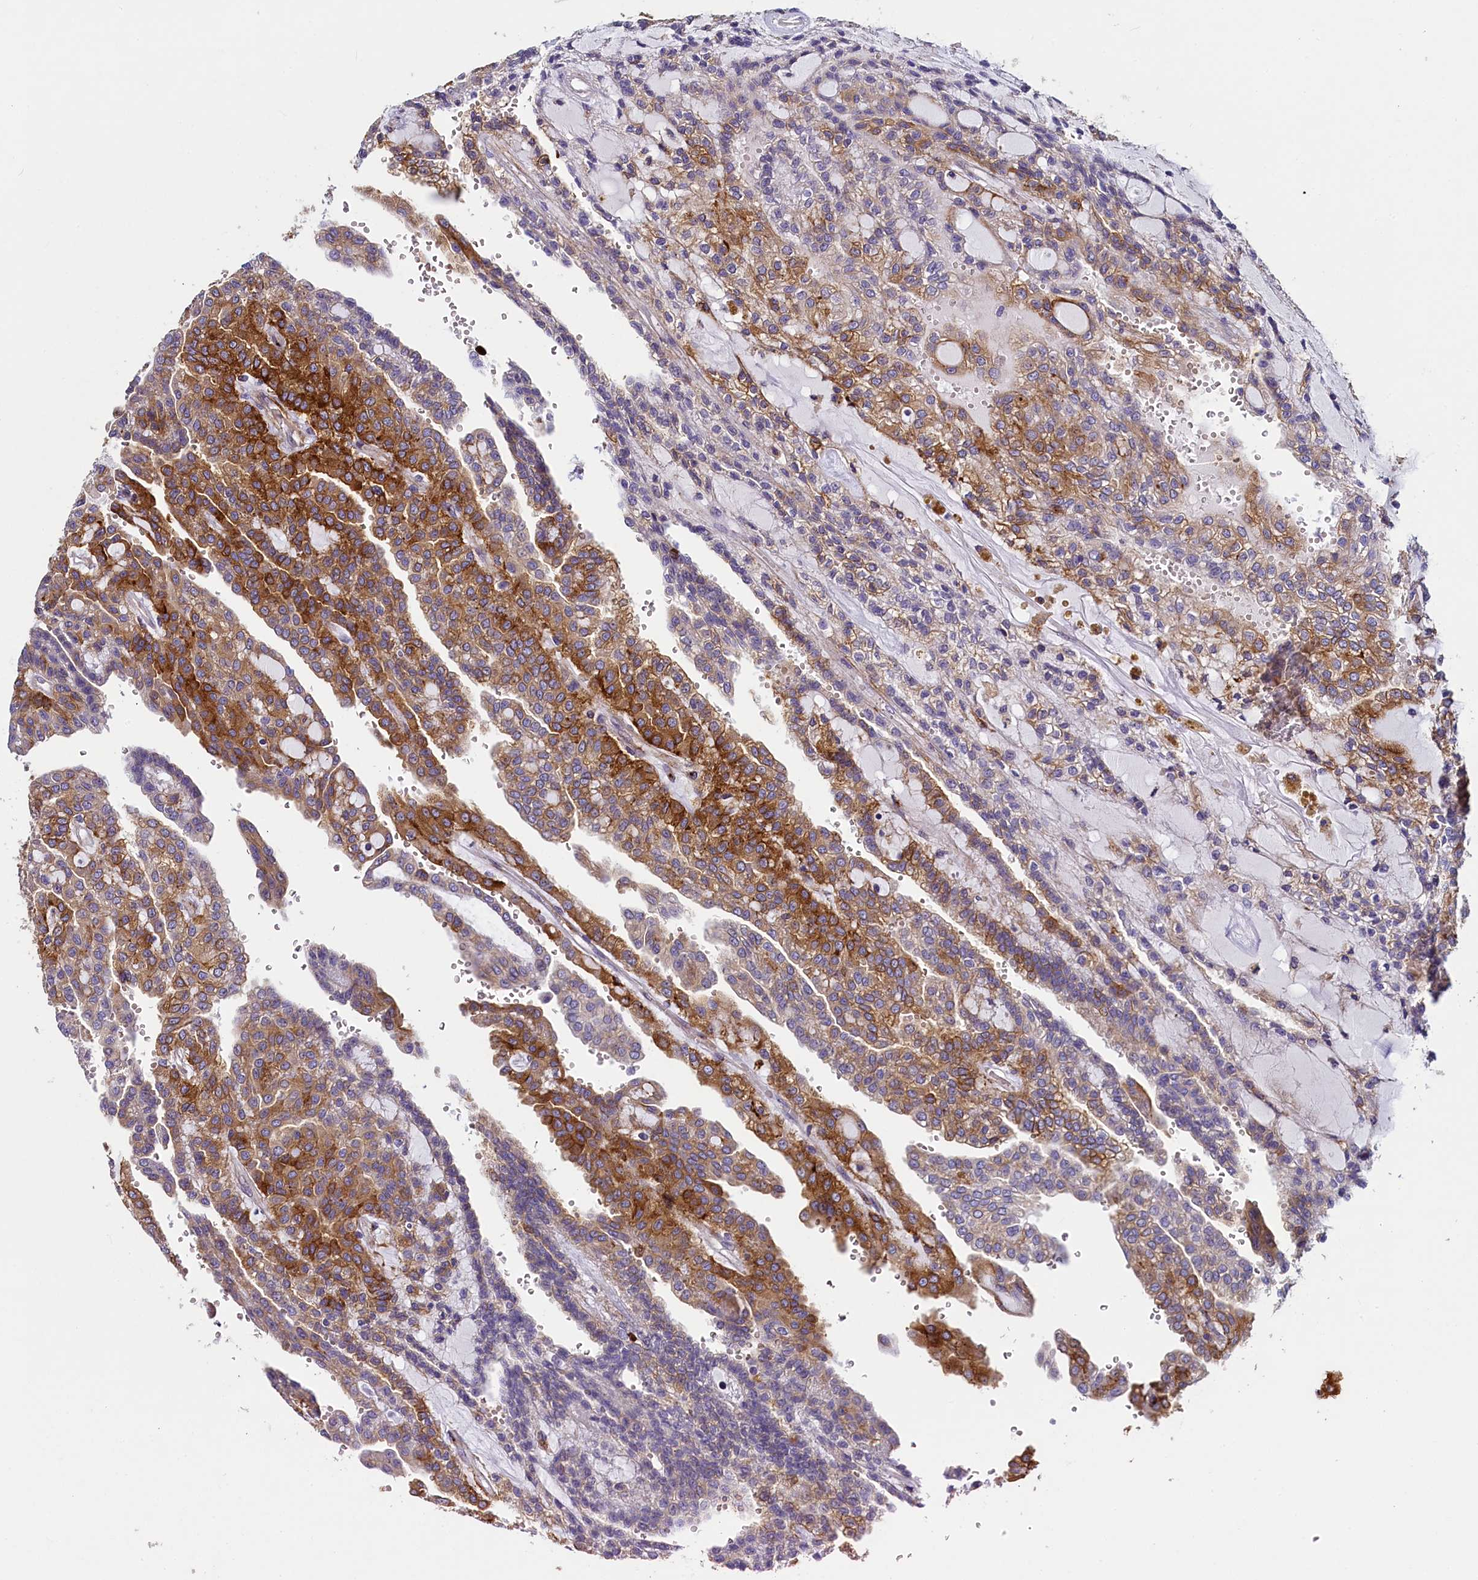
{"staining": {"intensity": "moderate", "quantity": "25%-75%", "location": "cytoplasmic/membranous"}, "tissue": "renal cancer", "cell_type": "Tumor cells", "image_type": "cancer", "snomed": [{"axis": "morphology", "description": "Adenocarcinoma, NOS"}, {"axis": "topography", "description": "Kidney"}], "caption": "DAB immunohistochemical staining of renal cancer (adenocarcinoma) demonstrates moderate cytoplasmic/membranous protein staining in approximately 25%-75% of tumor cells. (IHC, brightfield microscopy, high magnification).", "gene": "MRC2", "patient": {"sex": "male", "age": 63}}